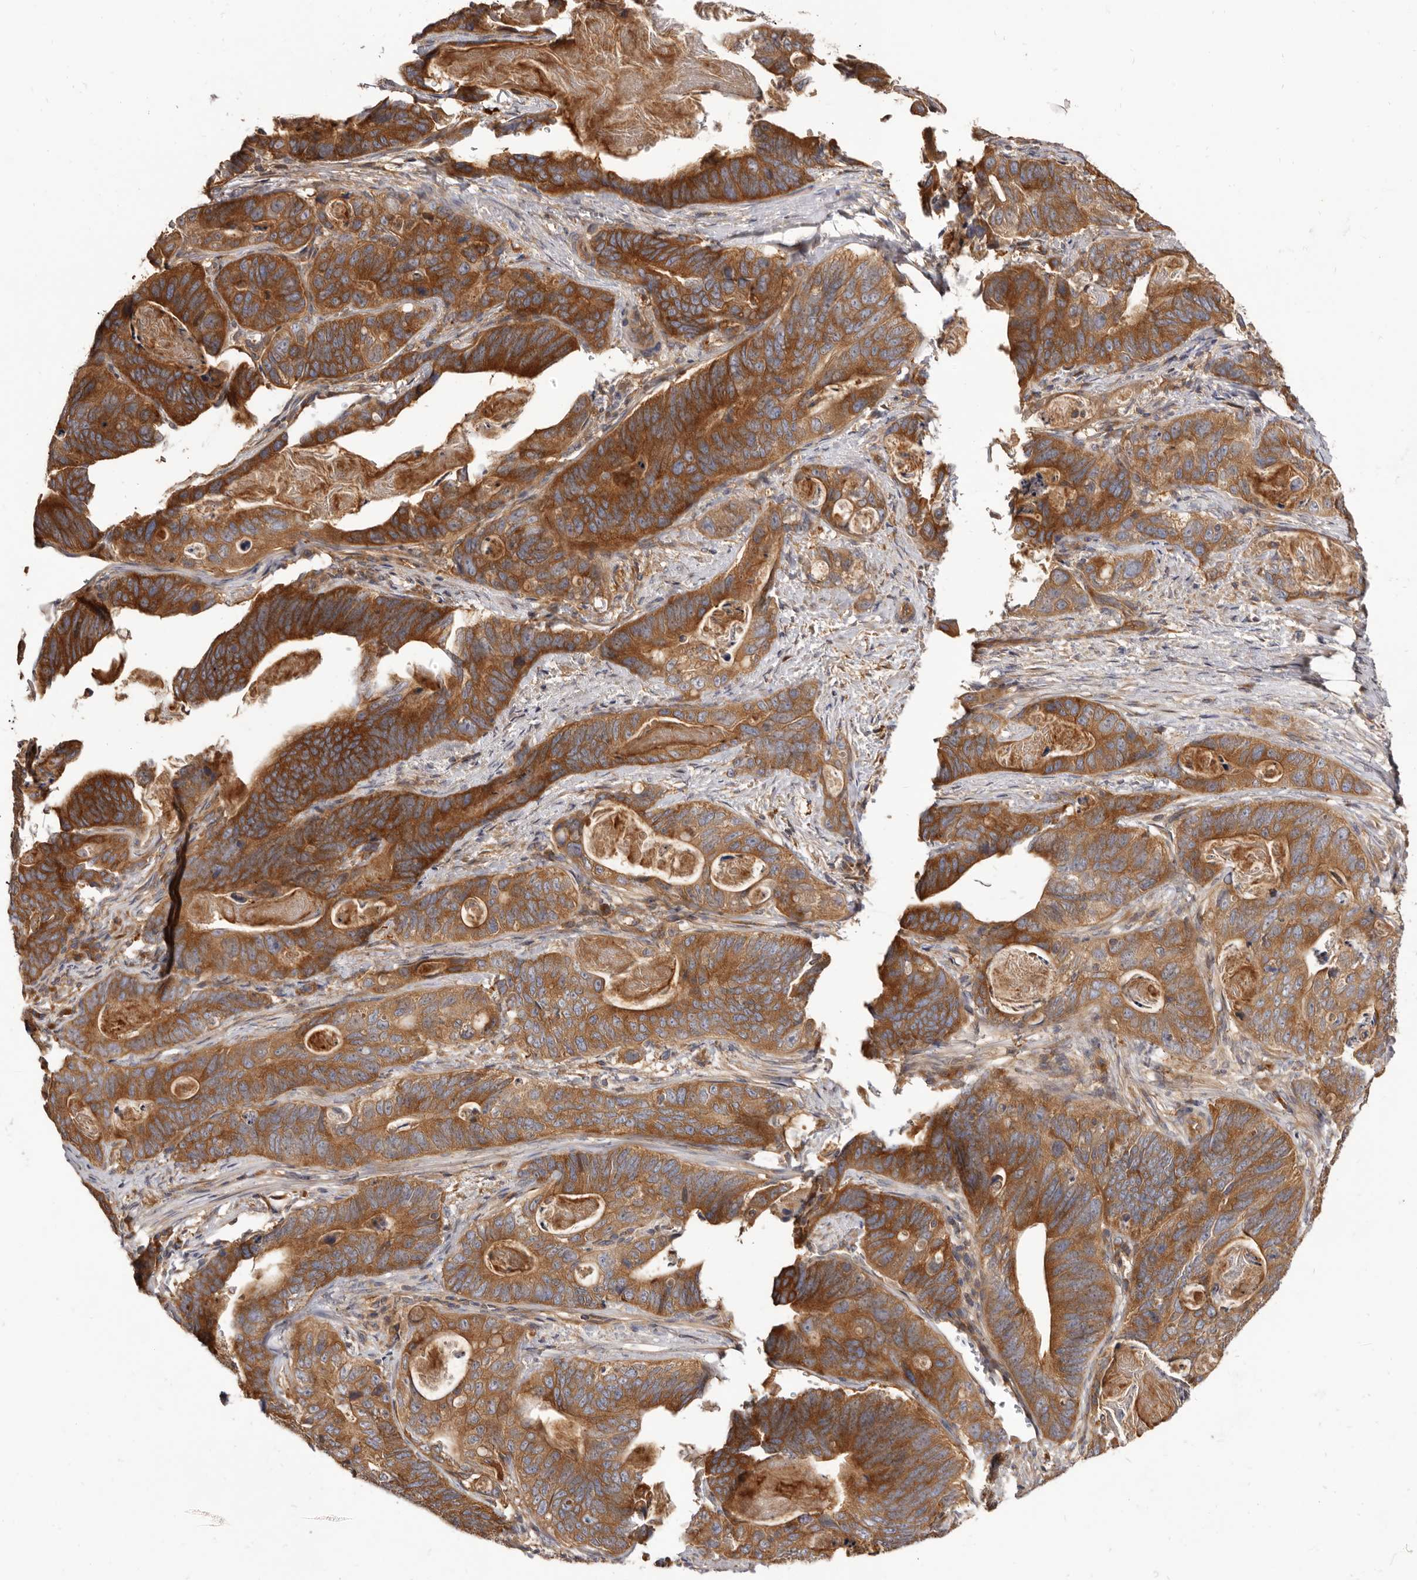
{"staining": {"intensity": "strong", "quantity": ">75%", "location": "cytoplasmic/membranous"}, "tissue": "stomach cancer", "cell_type": "Tumor cells", "image_type": "cancer", "snomed": [{"axis": "morphology", "description": "Normal tissue, NOS"}, {"axis": "morphology", "description": "Adenocarcinoma, NOS"}, {"axis": "topography", "description": "Stomach"}], "caption": "Brown immunohistochemical staining in stomach cancer (adenocarcinoma) shows strong cytoplasmic/membranous positivity in about >75% of tumor cells.", "gene": "ADAMTS20", "patient": {"sex": "female", "age": 89}}